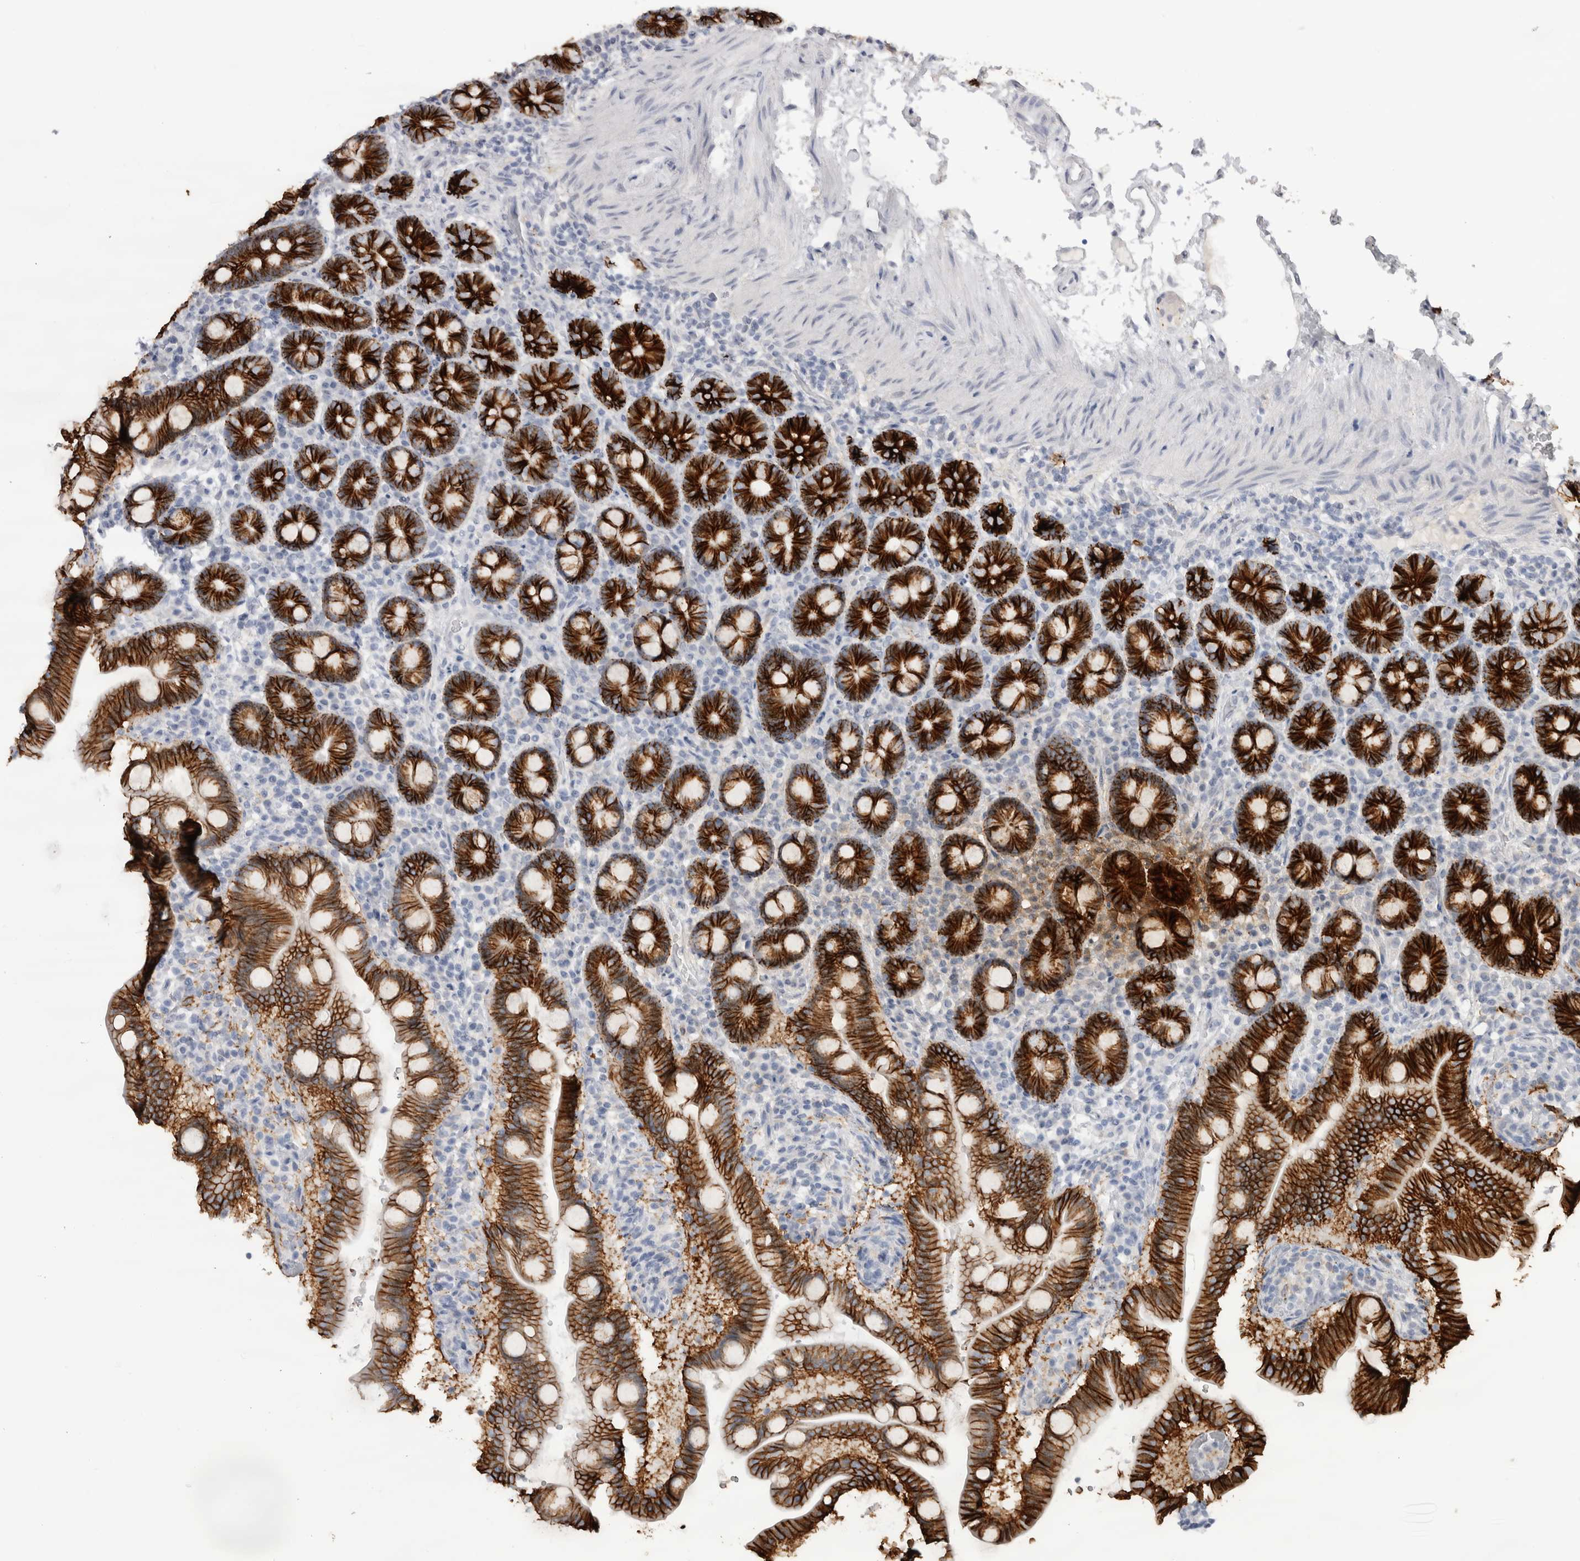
{"staining": {"intensity": "strong", "quantity": ">75%", "location": "cytoplasmic/membranous"}, "tissue": "duodenum", "cell_type": "Glandular cells", "image_type": "normal", "snomed": [{"axis": "morphology", "description": "Normal tissue, NOS"}, {"axis": "topography", "description": "Duodenum"}], "caption": "Protein expression analysis of unremarkable human duodenum reveals strong cytoplasmic/membranous staining in approximately >75% of glandular cells.", "gene": "CDH17", "patient": {"sex": "male", "age": 54}}